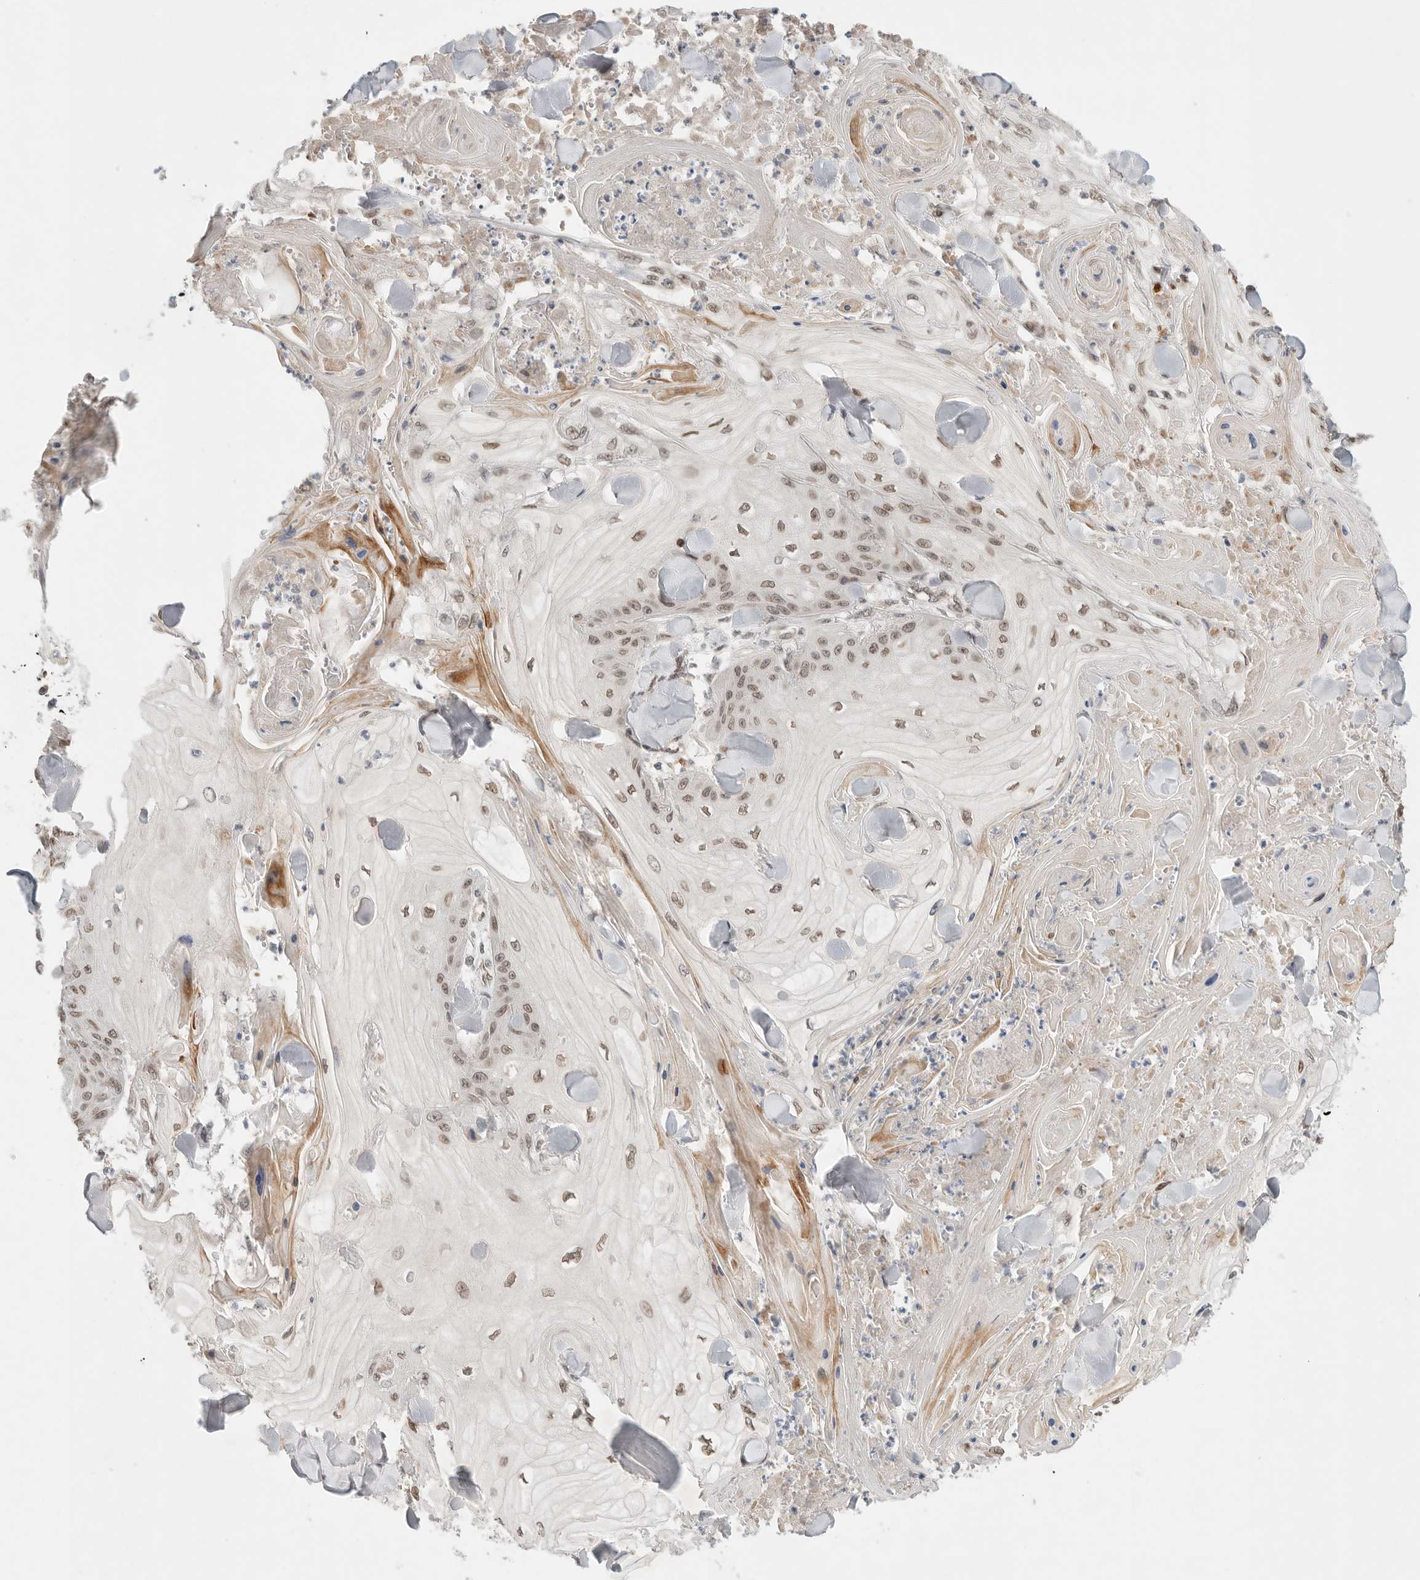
{"staining": {"intensity": "moderate", "quantity": ">75%", "location": "nuclear"}, "tissue": "skin cancer", "cell_type": "Tumor cells", "image_type": "cancer", "snomed": [{"axis": "morphology", "description": "Squamous cell carcinoma, NOS"}, {"axis": "topography", "description": "Skin"}], "caption": "Moderate nuclear staining for a protein is identified in approximately >75% of tumor cells of skin cancer using immunohistochemistry.", "gene": "LEMD3", "patient": {"sex": "male", "age": 74}}